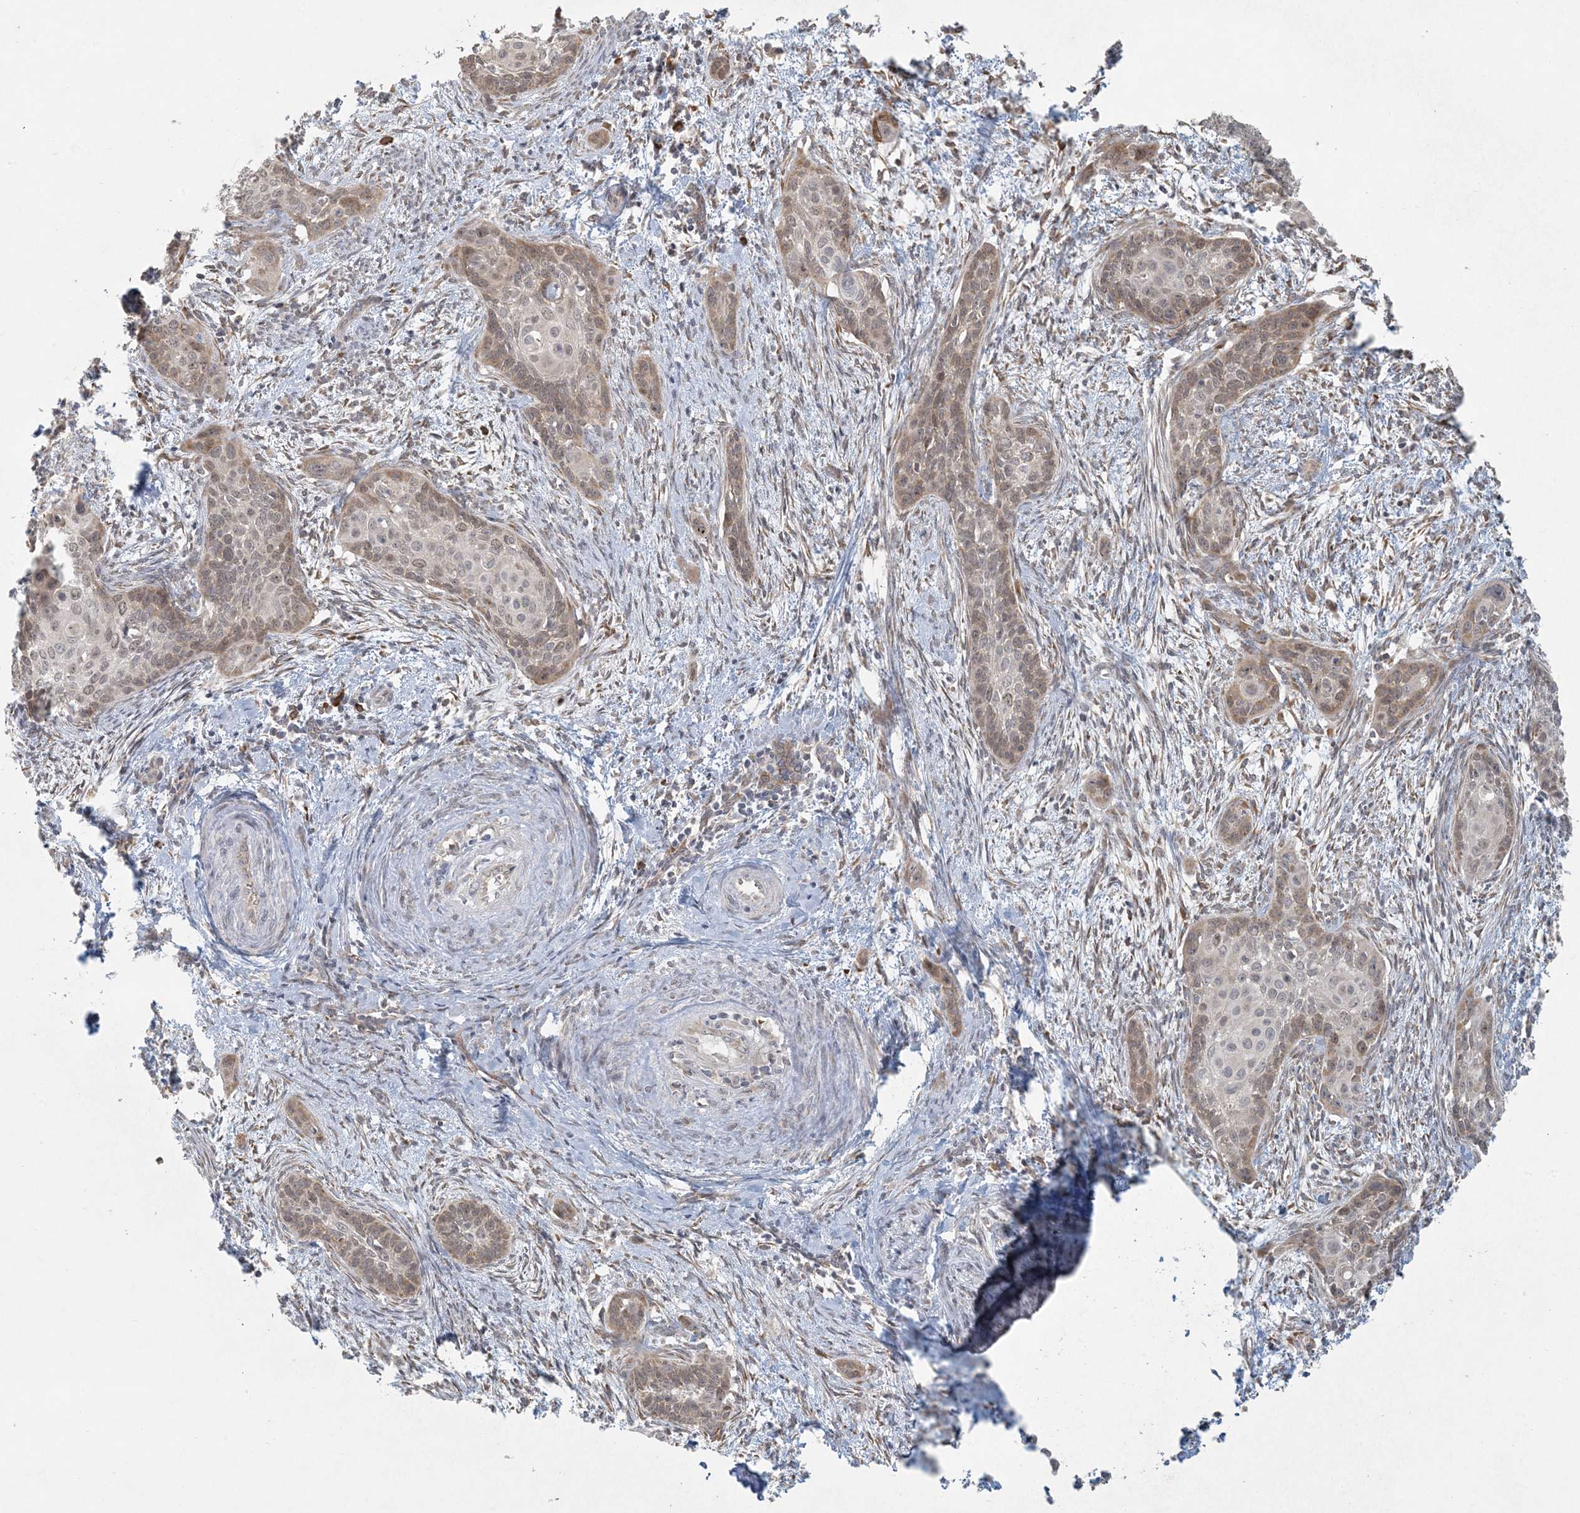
{"staining": {"intensity": "weak", "quantity": "25%-75%", "location": "cytoplasmic/membranous"}, "tissue": "cervical cancer", "cell_type": "Tumor cells", "image_type": "cancer", "snomed": [{"axis": "morphology", "description": "Squamous cell carcinoma, NOS"}, {"axis": "topography", "description": "Cervix"}], "caption": "An image showing weak cytoplasmic/membranous staining in about 25%-75% of tumor cells in squamous cell carcinoma (cervical), as visualized by brown immunohistochemical staining.", "gene": "HACL1", "patient": {"sex": "female", "age": 33}}